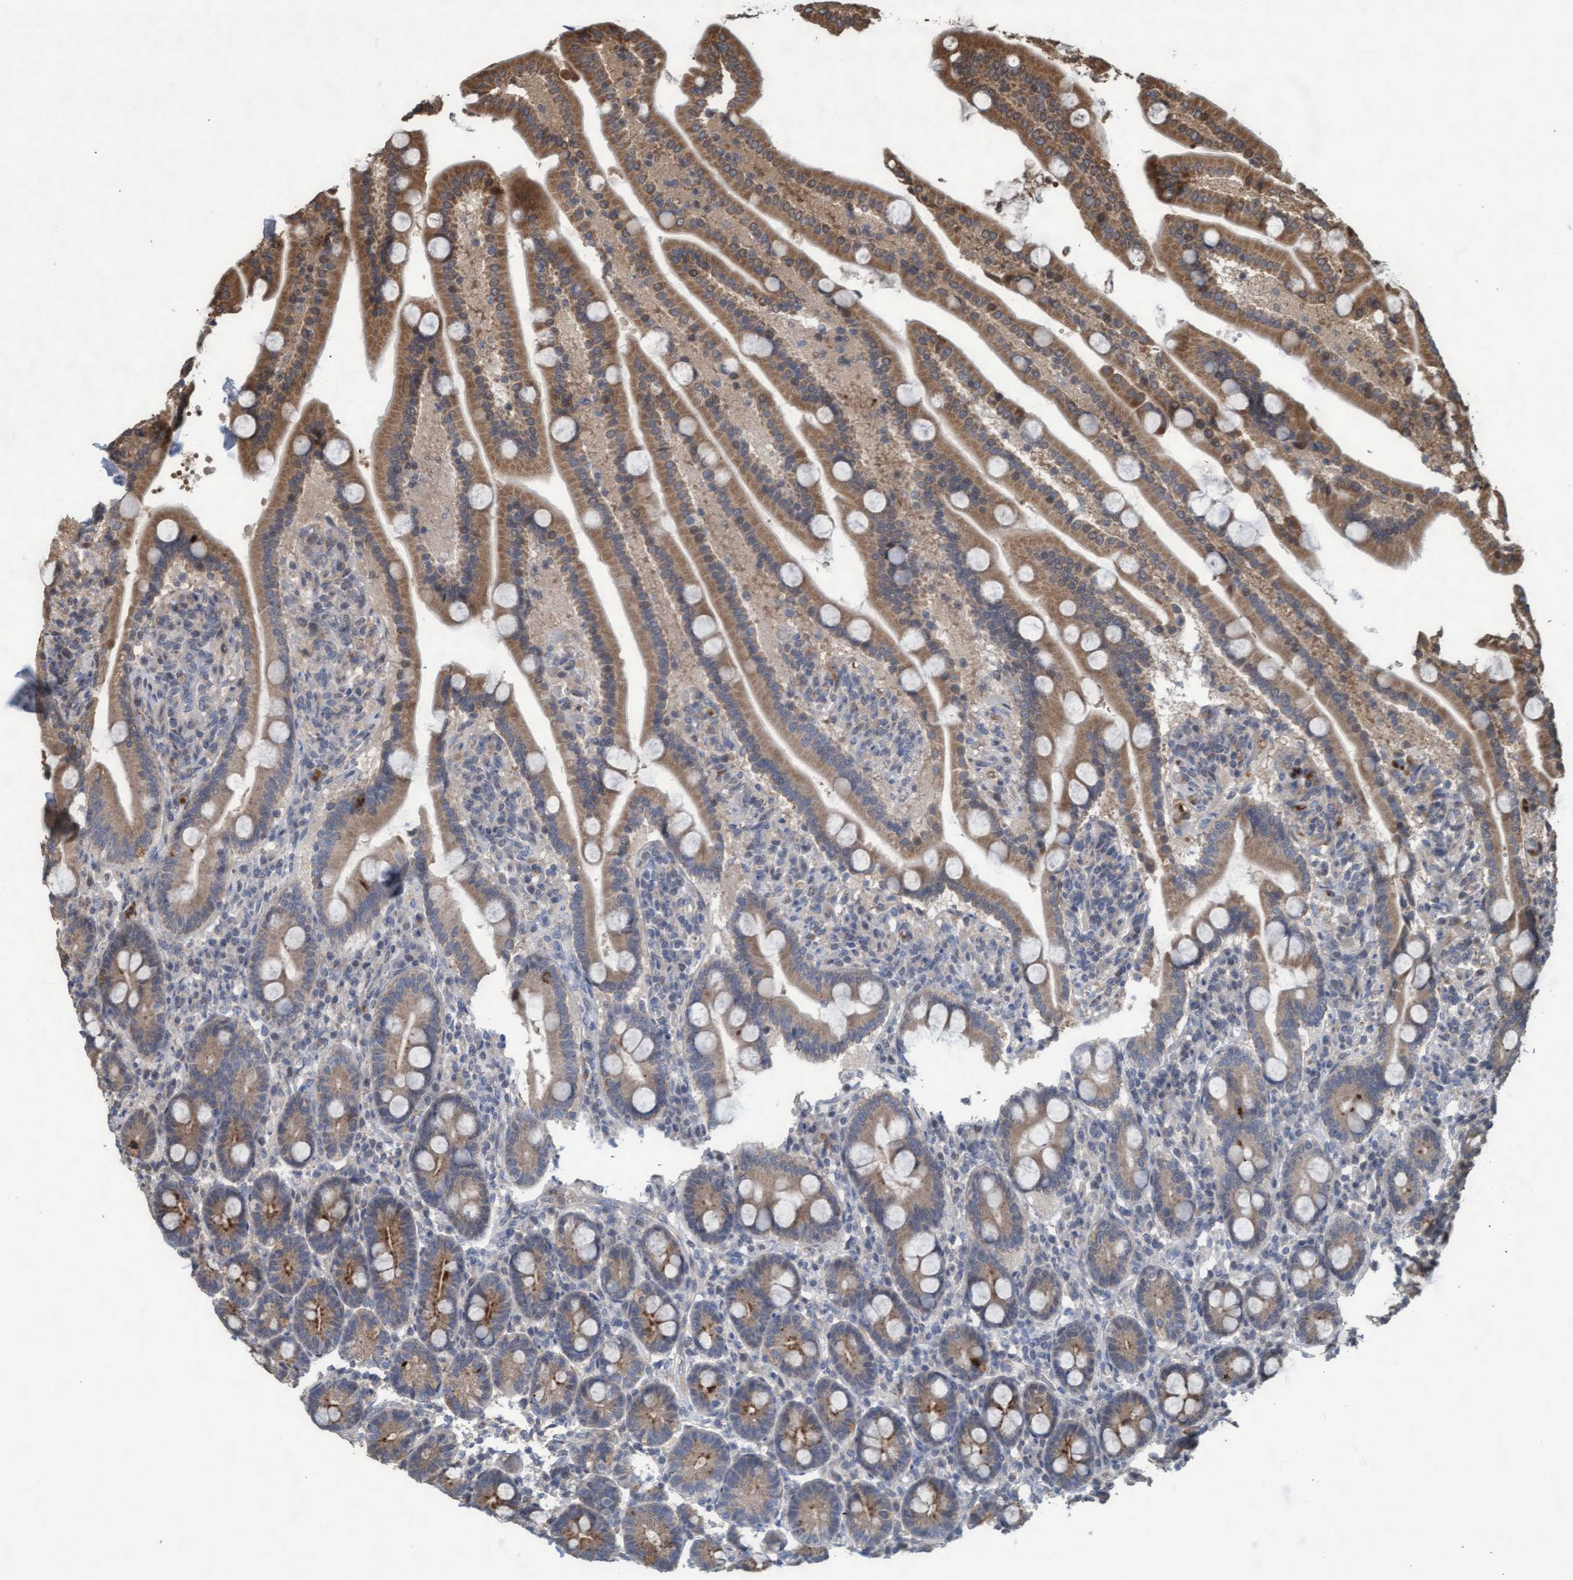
{"staining": {"intensity": "moderate", "quantity": ">75%", "location": "cytoplasmic/membranous"}, "tissue": "duodenum", "cell_type": "Glandular cells", "image_type": "normal", "snomed": [{"axis": "morphology", "description": "Normal tissue, NOS"}, {"axis": "topography", "description": "Duodenum"}], "caption": "Immunohistochemical staining of unremarkable human duodenum reveals medium levels of moderate cytoplasmic/membranous positivity in about >75% of glandular cells. The protein of interest is shown in brown color, while the nuclei are stained blue.", "gene": "KCNC2", "patient": {"sex": "male", "age": 54}}